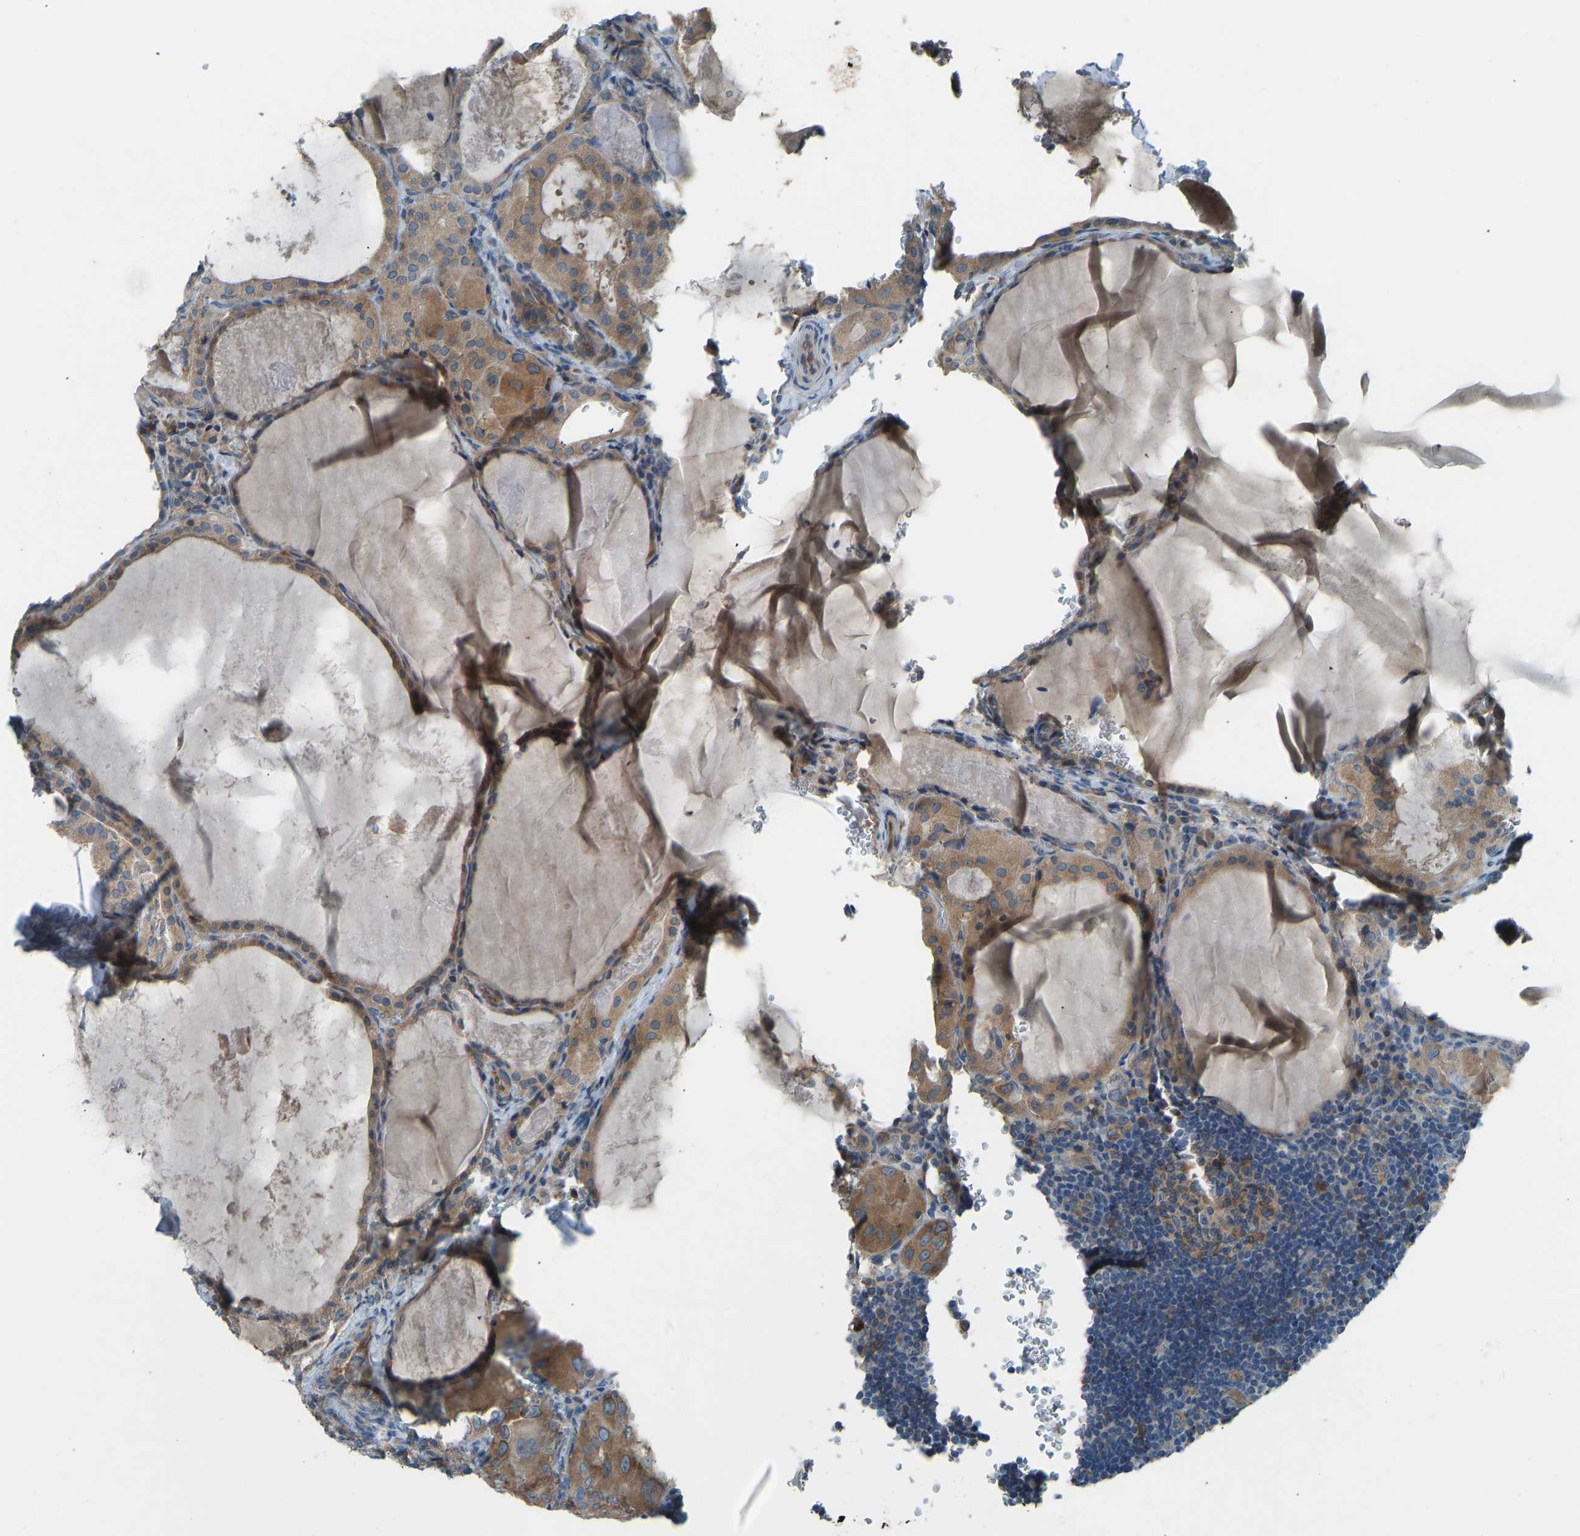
{"staining": {"intensity": "moderate", "quantity": ">75%", "location": "cytoplasmic/membranous"}, "tissue": "thyroid cancer", "cell_type": "Tumor cells", "image_type": "cancer", "snomed": [{"axis": "morphology", "description": "Papillary adenocarcinoma, NOS"}, {"axis": "topography", "description": "Thyroid gland"}], "caption": "Immunohistochemistry (IHC) of human thyroid cancer (papillary adenocarcinoma) exhibits medium levels of moderate cytoplasmic/membranous staining in approximately >75% of tumor cells.", "gene": "STAU2", "patient": {"sex": "female", "age": 42}}